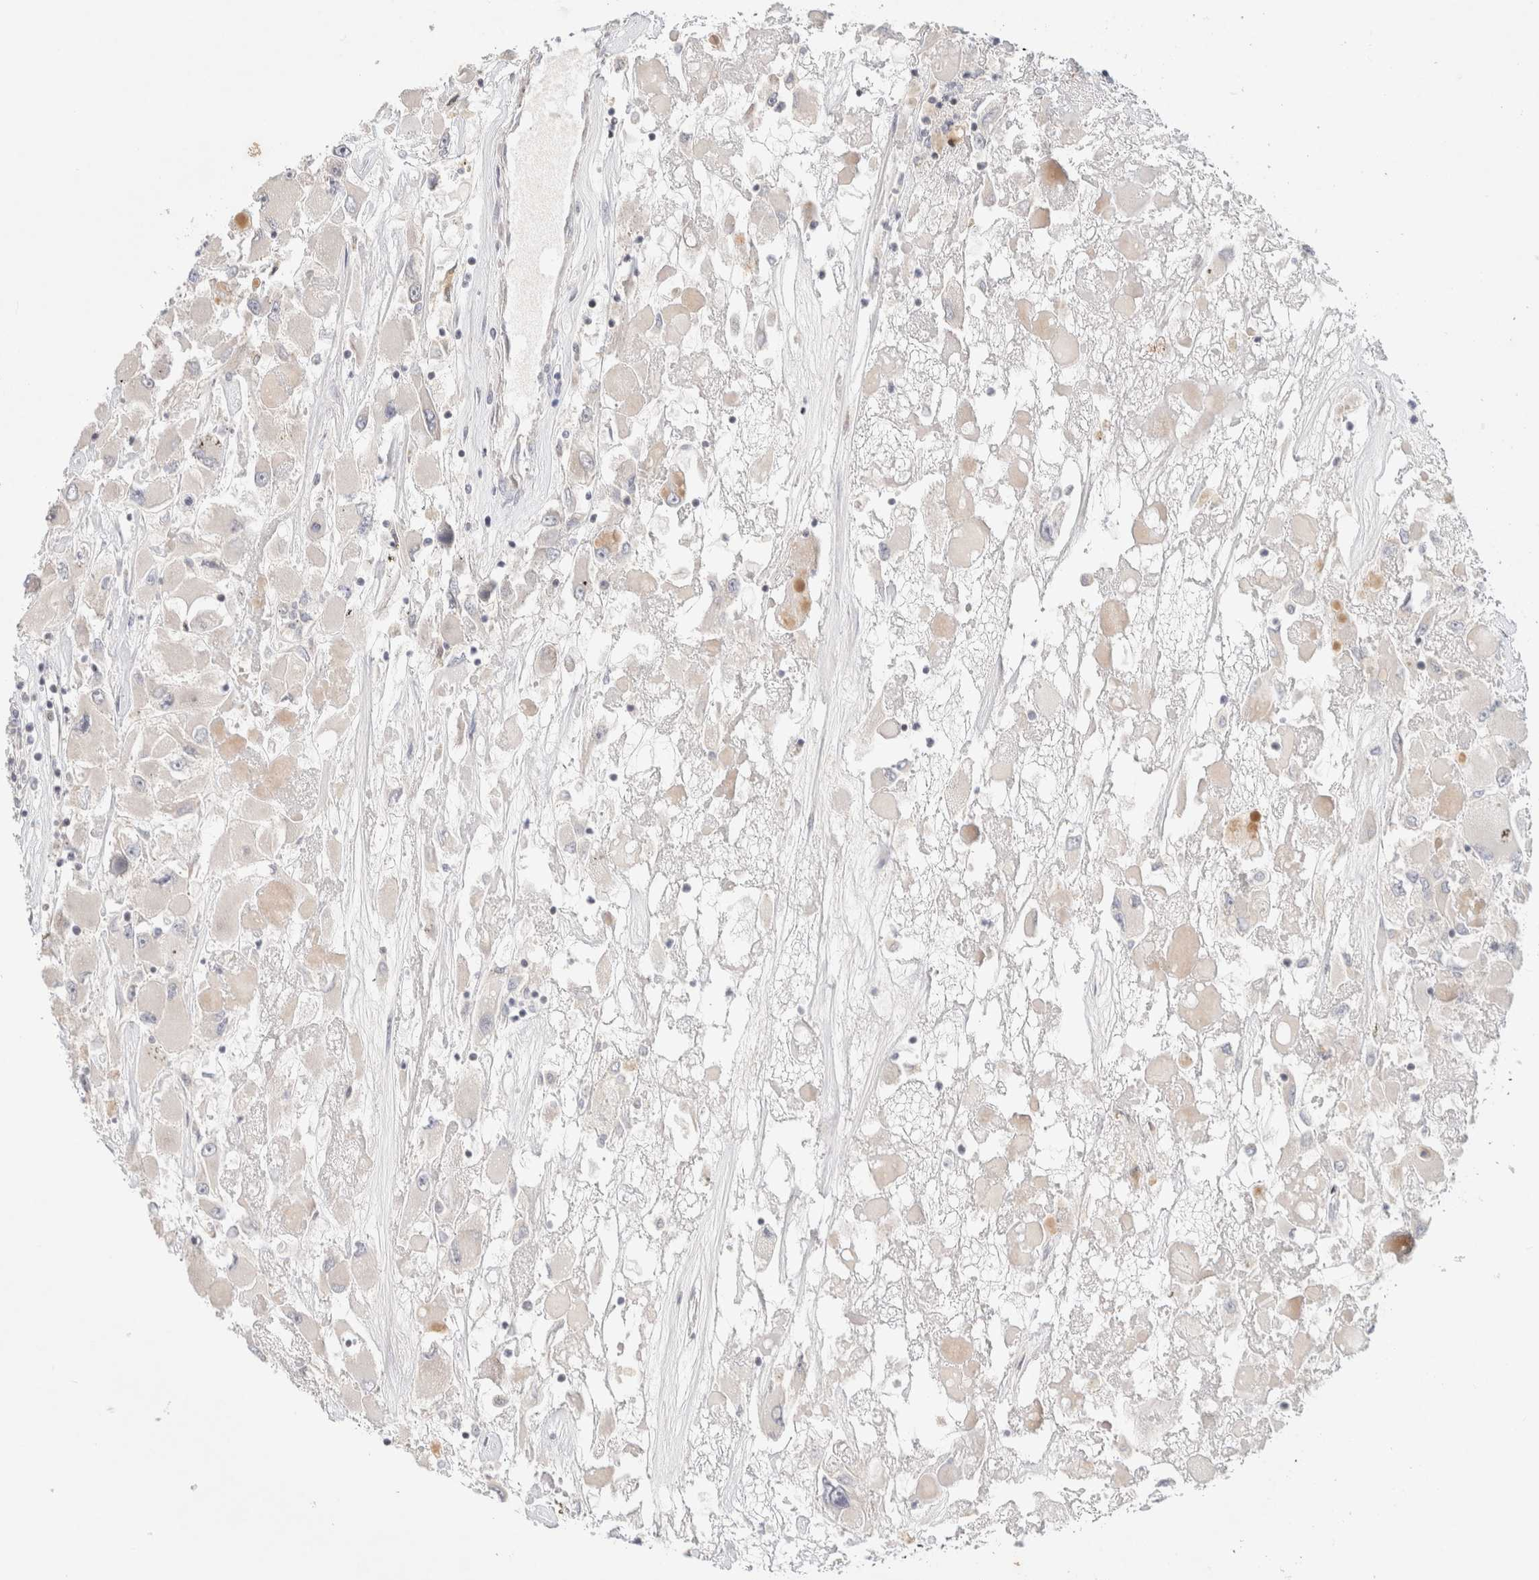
{"staining": {"intensity": "weak", "quantity": "<25%", "location": "cytoplasmic/membranous"}, "tissue": "renal cancer", "cell_type": "Tumor cells", "image_type": "cancer", "snomed": [{"axis": "morphology", "description": "Adenocarcinoma, NOS"}, {"axis": "topography", "description": "Kidney"}], "caption": "An immunohistochemistry (IHC) photomicrograph of renal adenocarcinoma is shown. There is no staining in tumor cells of renal adenocarcinoma.", "gene": "SPRTN", "patient": {"sex": "female", "age": 52}}